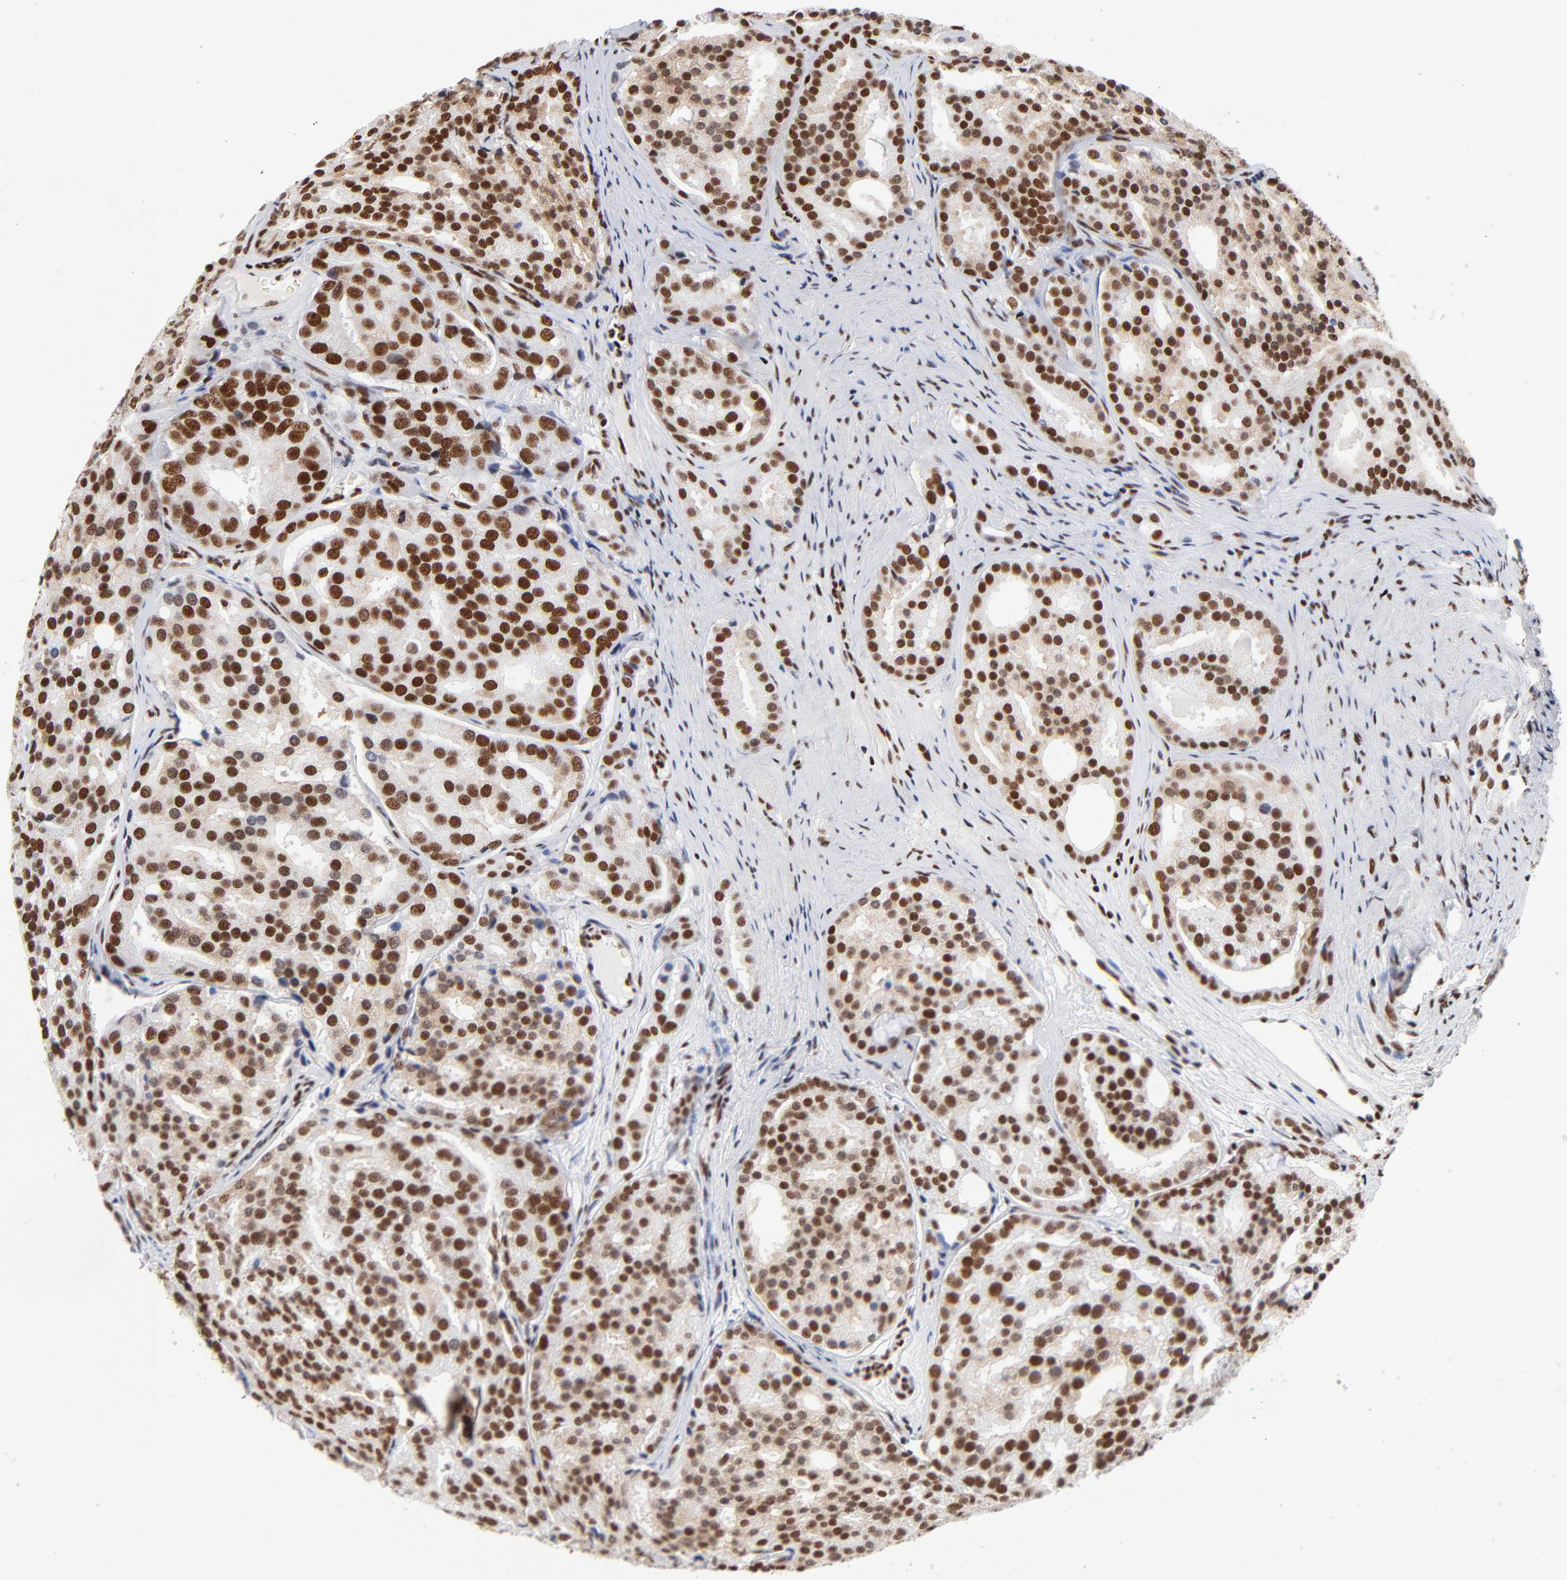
{"staining": {"intensity": "strong", "quantity": ">75%", "location": "nuclear"}, "tissue": "prostate cancer", "cell_type": "Tumor cells", "image_type": "cancer", "snomed": [{"axis": "morphology", "description": "Adenocarcinoma, High grade"}, {"axis": "topography", "description": "Prostate"}], "caption": "Prostate adenocarcinoma (high-grade) stained for a protein reveals strong nuclear positivity in tumor cells. The staining was performed using DAB to visualize the protein expression in brown, while the nuclei were stained in blue with hematoxylin (Magnification: 20x).", "gene": "CREB1", "patient": {"sex": "male", "age": 64}}